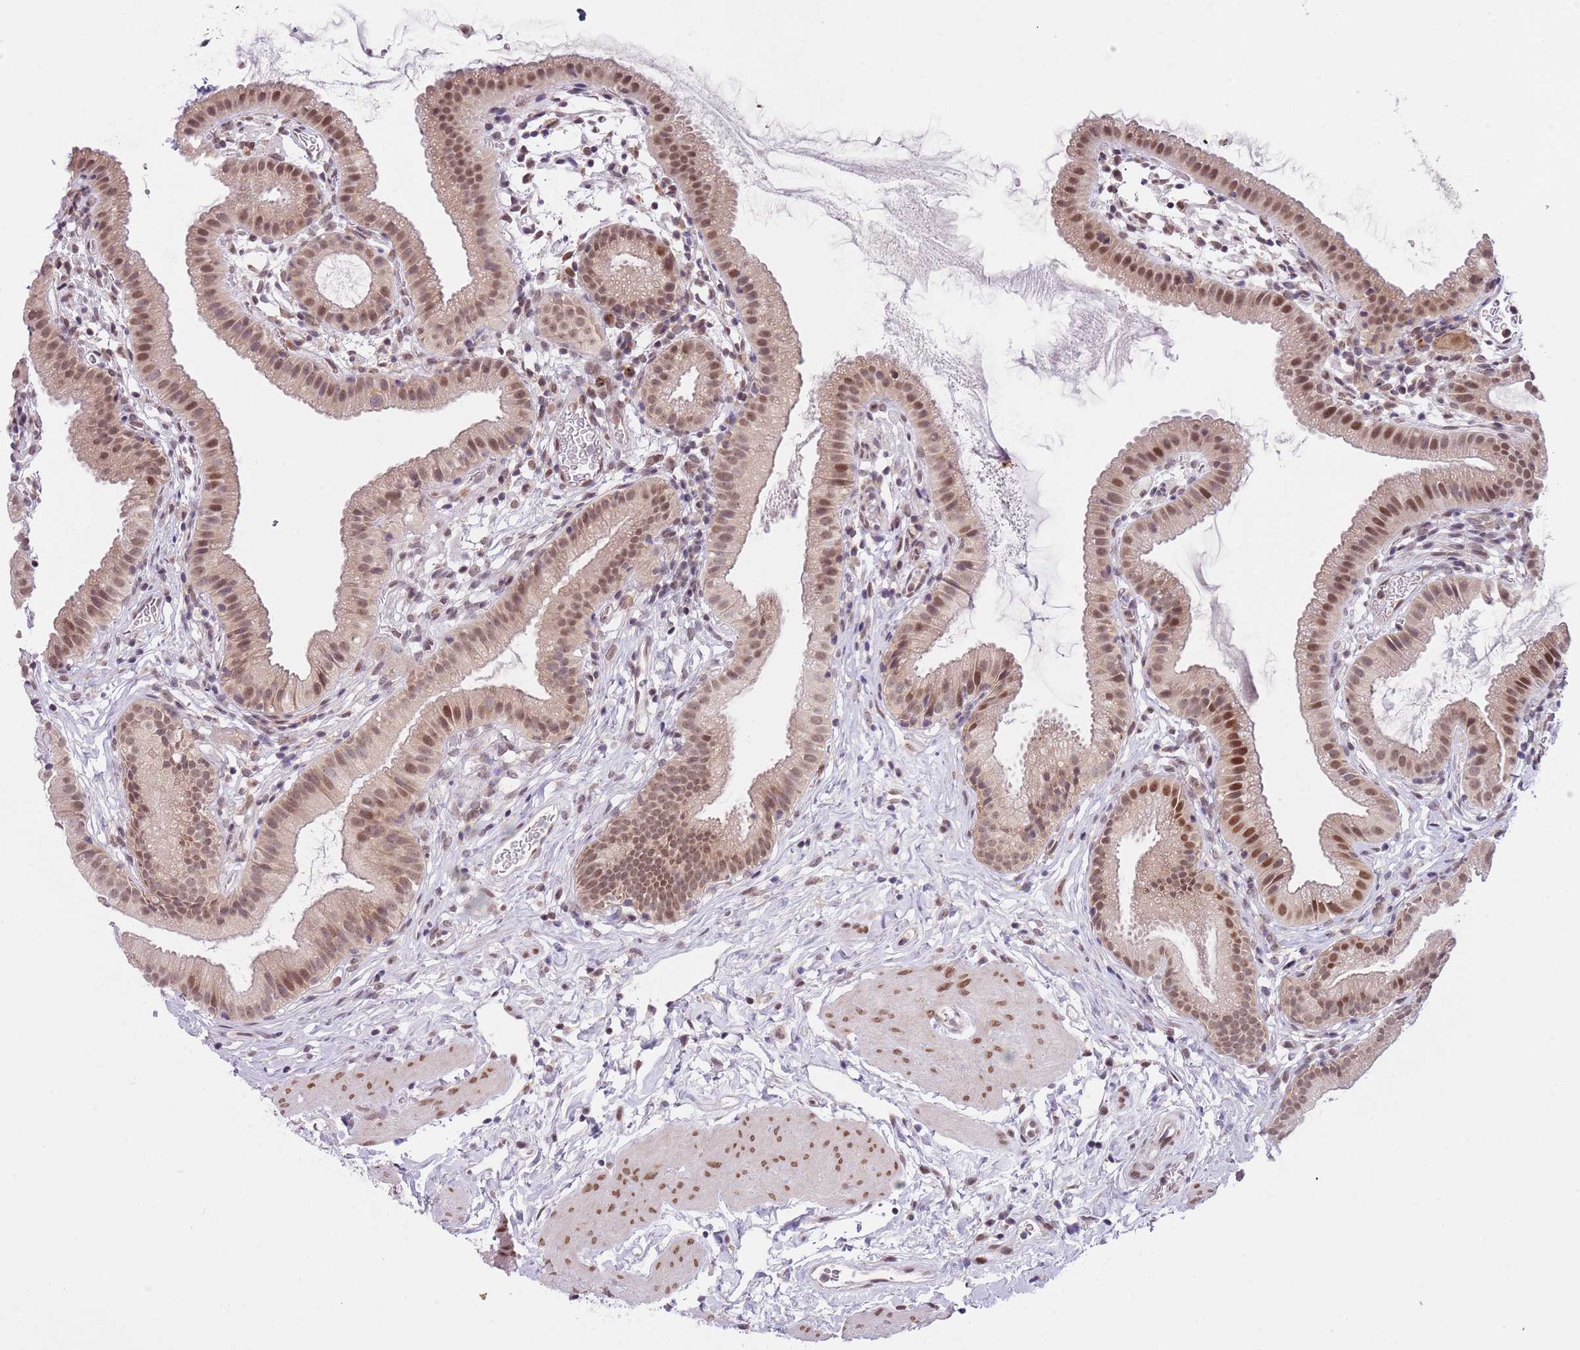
{"staining": {"intensity": "moderate", "quantity": ">75%", "location": "nuclear"}, "tissue": "gallbladder", "cell_type": "Glandular cells", "image_type": "normal", "snomed": [{"axis": "morphology", "description": "Normal tissue, NOS"}, {"axis": "topography", "description": "Gallbladder"}], "caption": "Glandular cells reveal moderate nuclear staining in approximately >75% of cells in normal gallbladder.", "gene": "SLC25A32", "patient": {"sex": "female", "age": 46}}